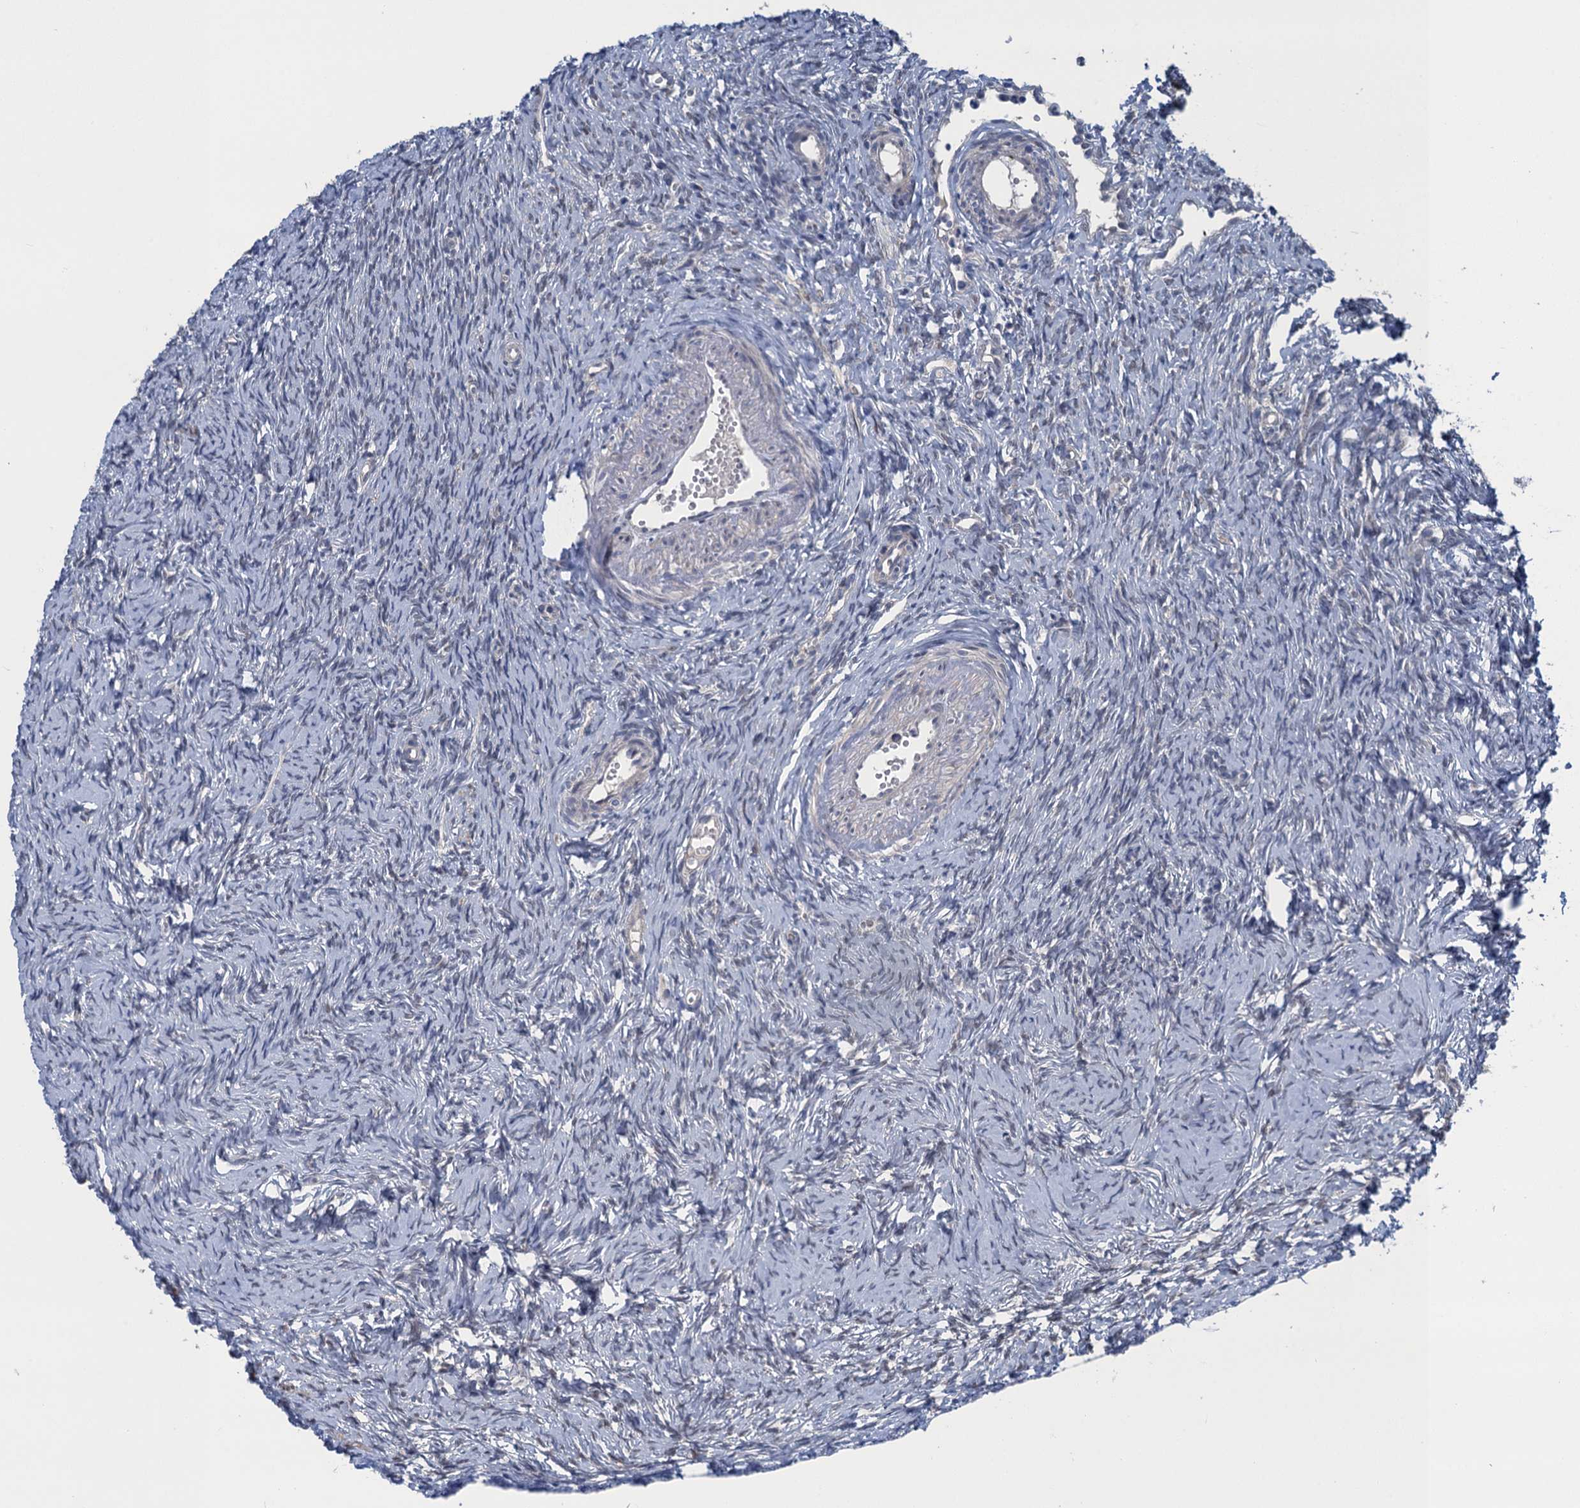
{"staining": {"intensity": "negative", "quantity": "none", "location": "none"}, "tissue": "ovary", "cell_type": "Ovarian stroma cells", "image_type": "normal", "snomed": [{"axis": "morphology", "description": "Normal tissue, NOS"}, {"axis": "topography", "description": "Ovary"}], "caption": "Immunohistochemistry (IHC) micrograph of normal ovary: human ovary stained with DAB (3,3'-diaminobenzidine) exhibits no significant protein staining in ovarian stroma cells. Nuclei are stained in blue.", "gene": "MRFAP1", "patient": {"sex": "female", "age": 51}}